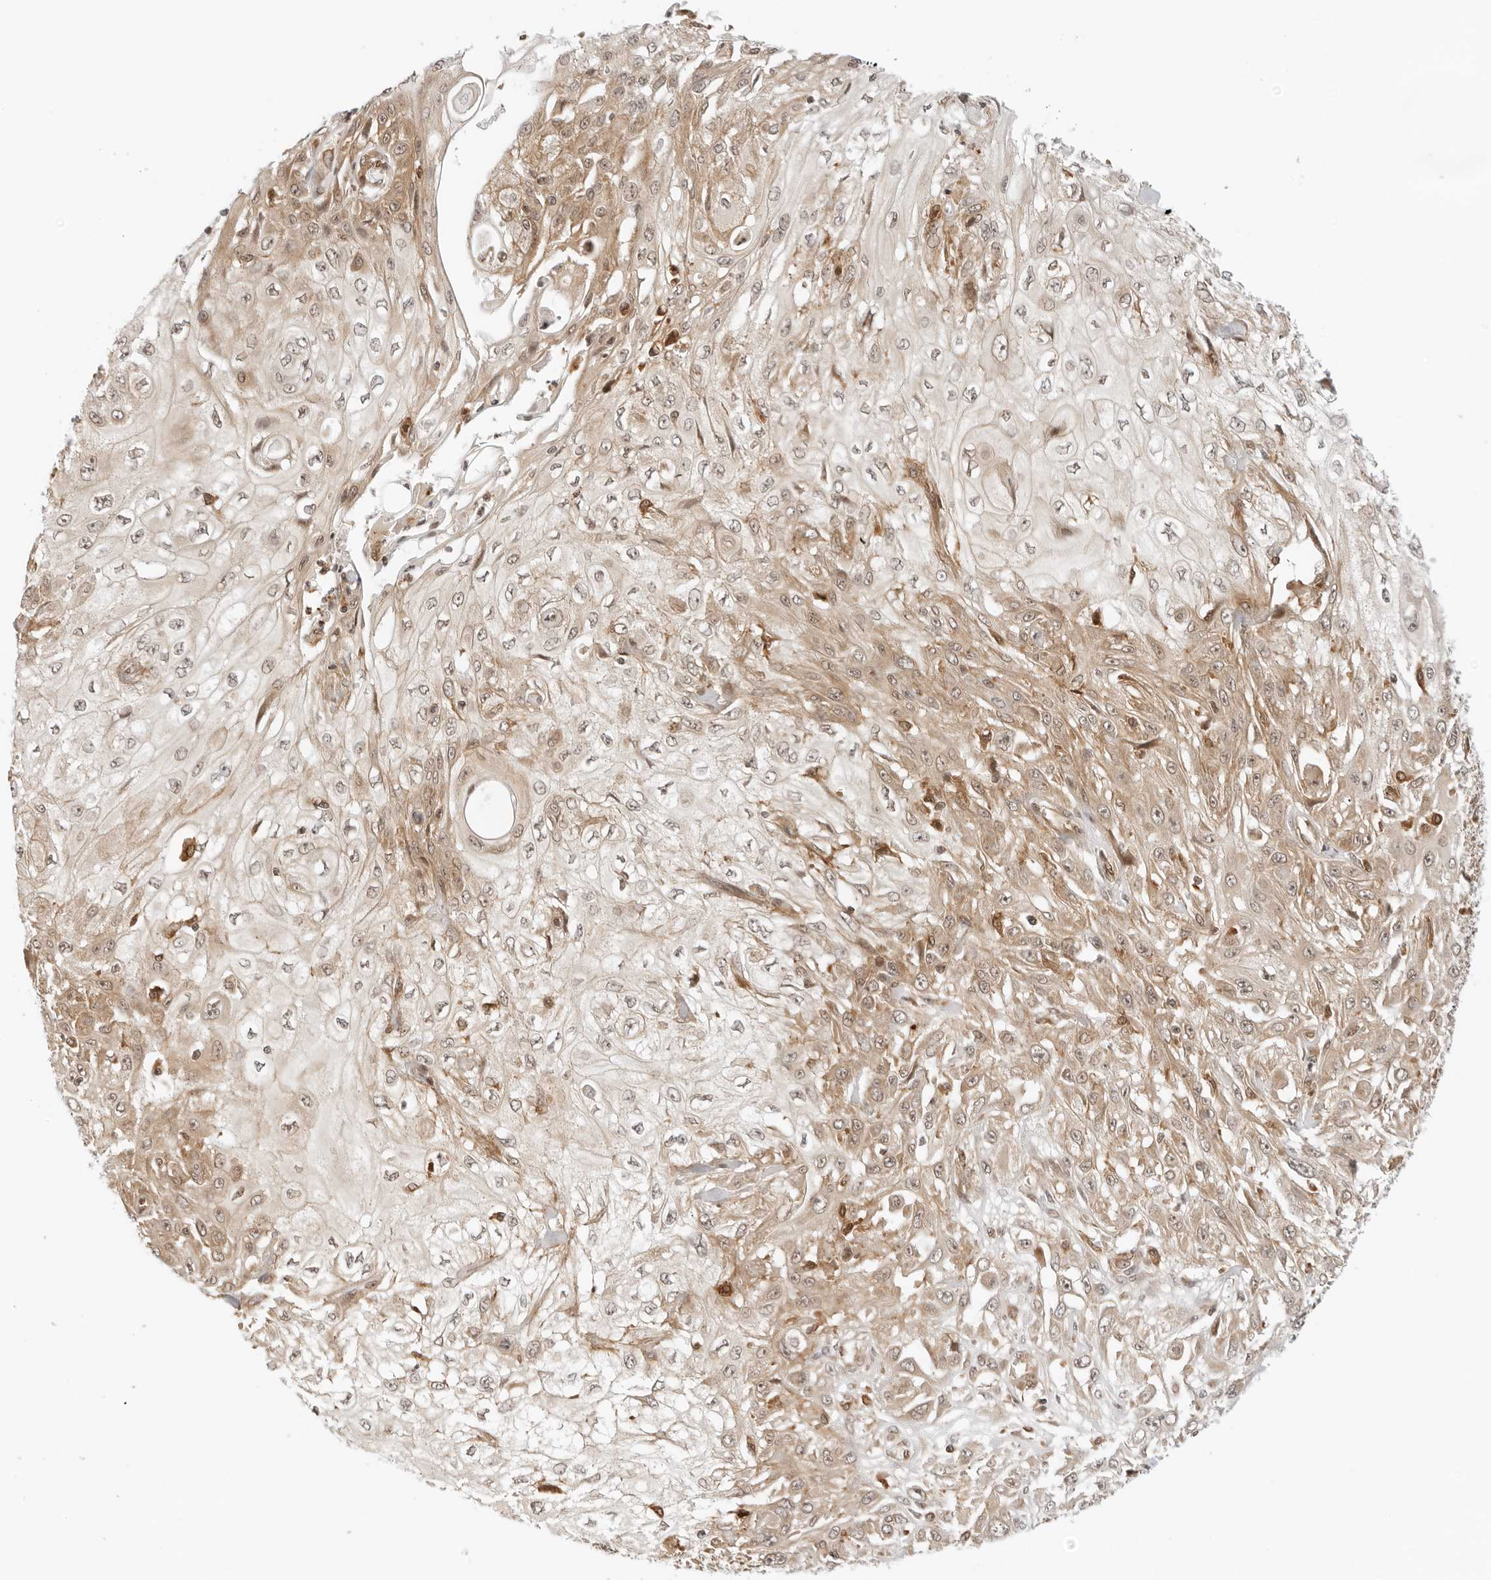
{"staining": {"intensity": "weak", "quantity": ">75%", "location": "cytoplasmic/membranous,nuclear"}, "tissue": "skin cancer", "cell_type": "Tumor cells", "image_type": "cancer", "snomed": [{"axis": "morphology", "description": "Squamous cell carcinoma, NOS"}, {"axis": "morphology", "description": "Squamous cell carcinoma, metastatic, NOS"}, {"axis": "topography", "description": "Skin"}, {"axis": "topography", "description": "Lymph node"}], "caption": "Tumor cells exhibit weak cytoplasmic/membranous and nuclear expression in about >75% of cells in skin cancer (squamous cell carcinoma). The staining is performed using DAB brown chromogen to label protein expression. The nuclei are counter-stained blue using hematoxylin.", "gene": "RC3H1", "patient": {"sex": "male", "age": 75}}